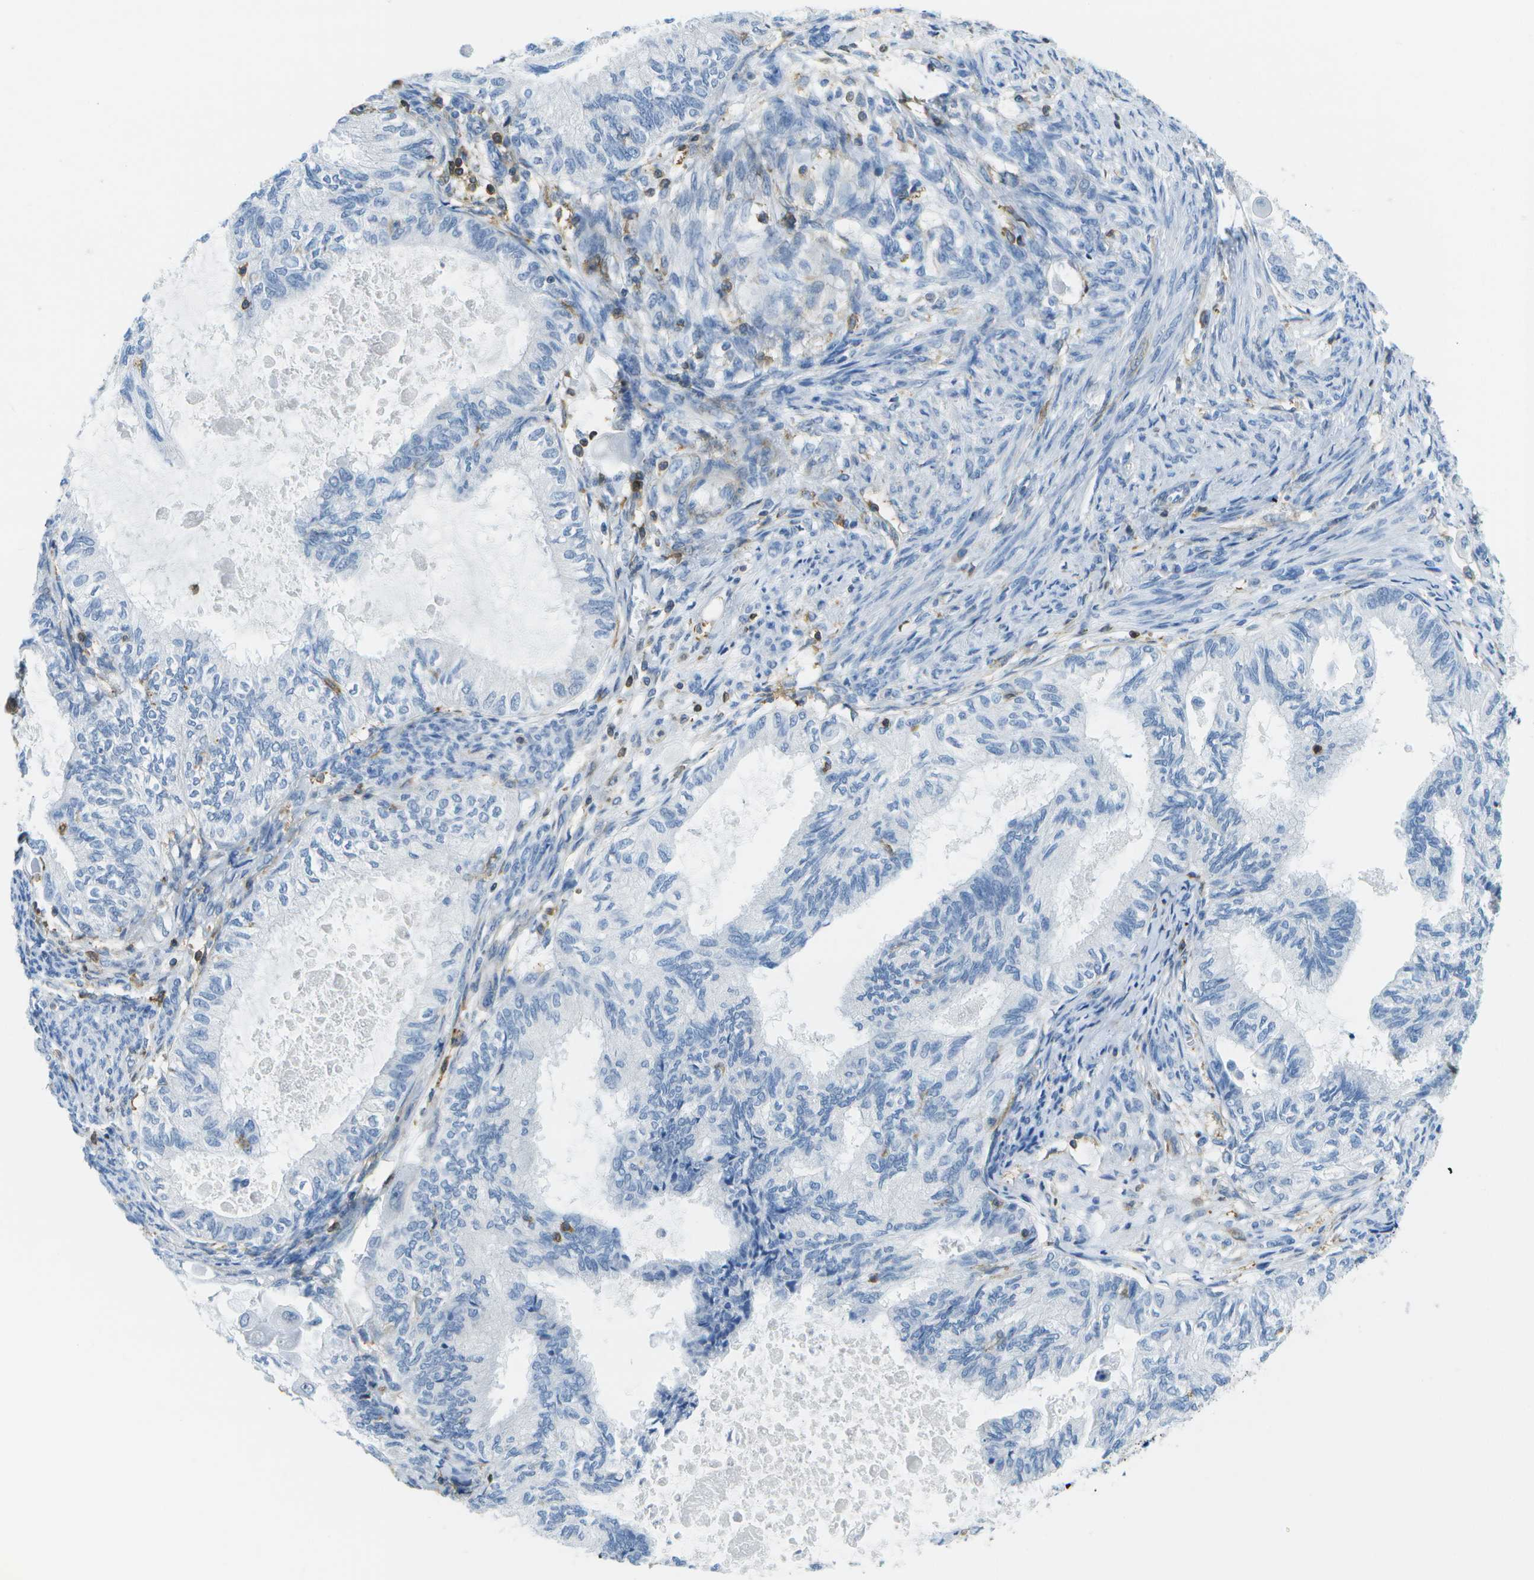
{"staining": {"intensity": "negative", "quantity": "none", "location": "none"}, "tissue": "cervical cancer", "cell_type": "Tumor cells", "image_type": "cancer", "snomed": [{"axis": "morphology", "description": "Normal tissue, NOS"}, {"axis": "morphology", "description": "Adenocarcinoma, NOS"}, {"axis": "topography", "description": "Cervix"}, {"axis": "topography", "description": "Endometrium"}], "caption": "IHC photomicrograph of neoplastic tissue: cervical cancer (adenocarcinoma) stained with DAB displays no significant protein positivity in tumor cells. (Brightfield microscopy of DAB immunohistochemistry at high magnification).", "gene": "RCSD1", "patient": {"sex": "female", "age": 86}}